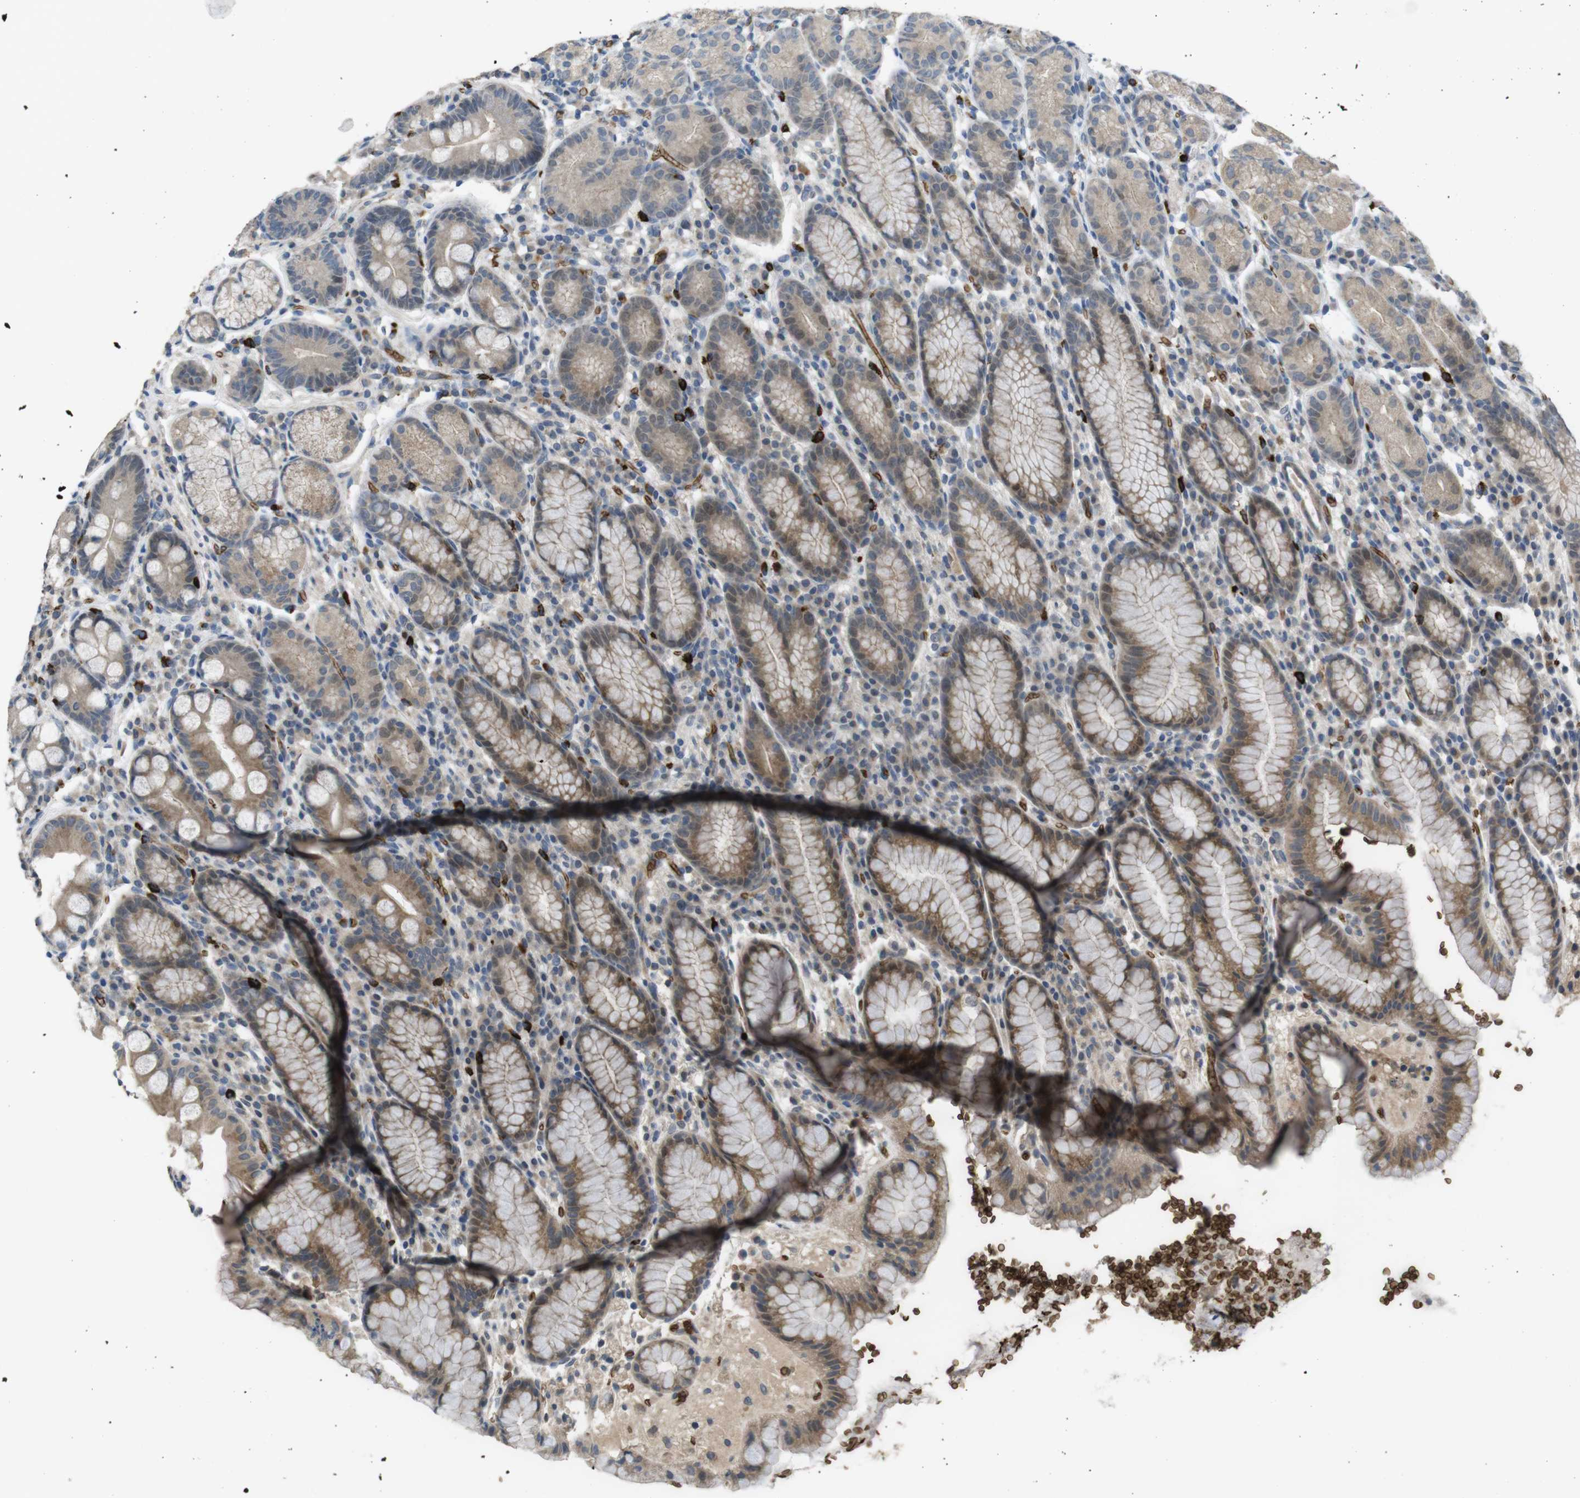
{"staining": {"intensity": "moderate", "quantity": ">75%", "location": "cytoplasmic/membranous"}, "tissue": "stomach", "cell_type": "Glandular cells", "image_type": "normal", "snomed": [{"axis": "morphology", "description": "Normal tissue, NOS"}, {"axis": "topography", "description": "Stomach, lower"}], "caption": "Stomach stained with a brown dye displays moderate cytoplasmic/membranous positive expression in approximately >75% of glandular cells.", "gene": "GYPA", "patient": {"sex": "male", "age": 52}}